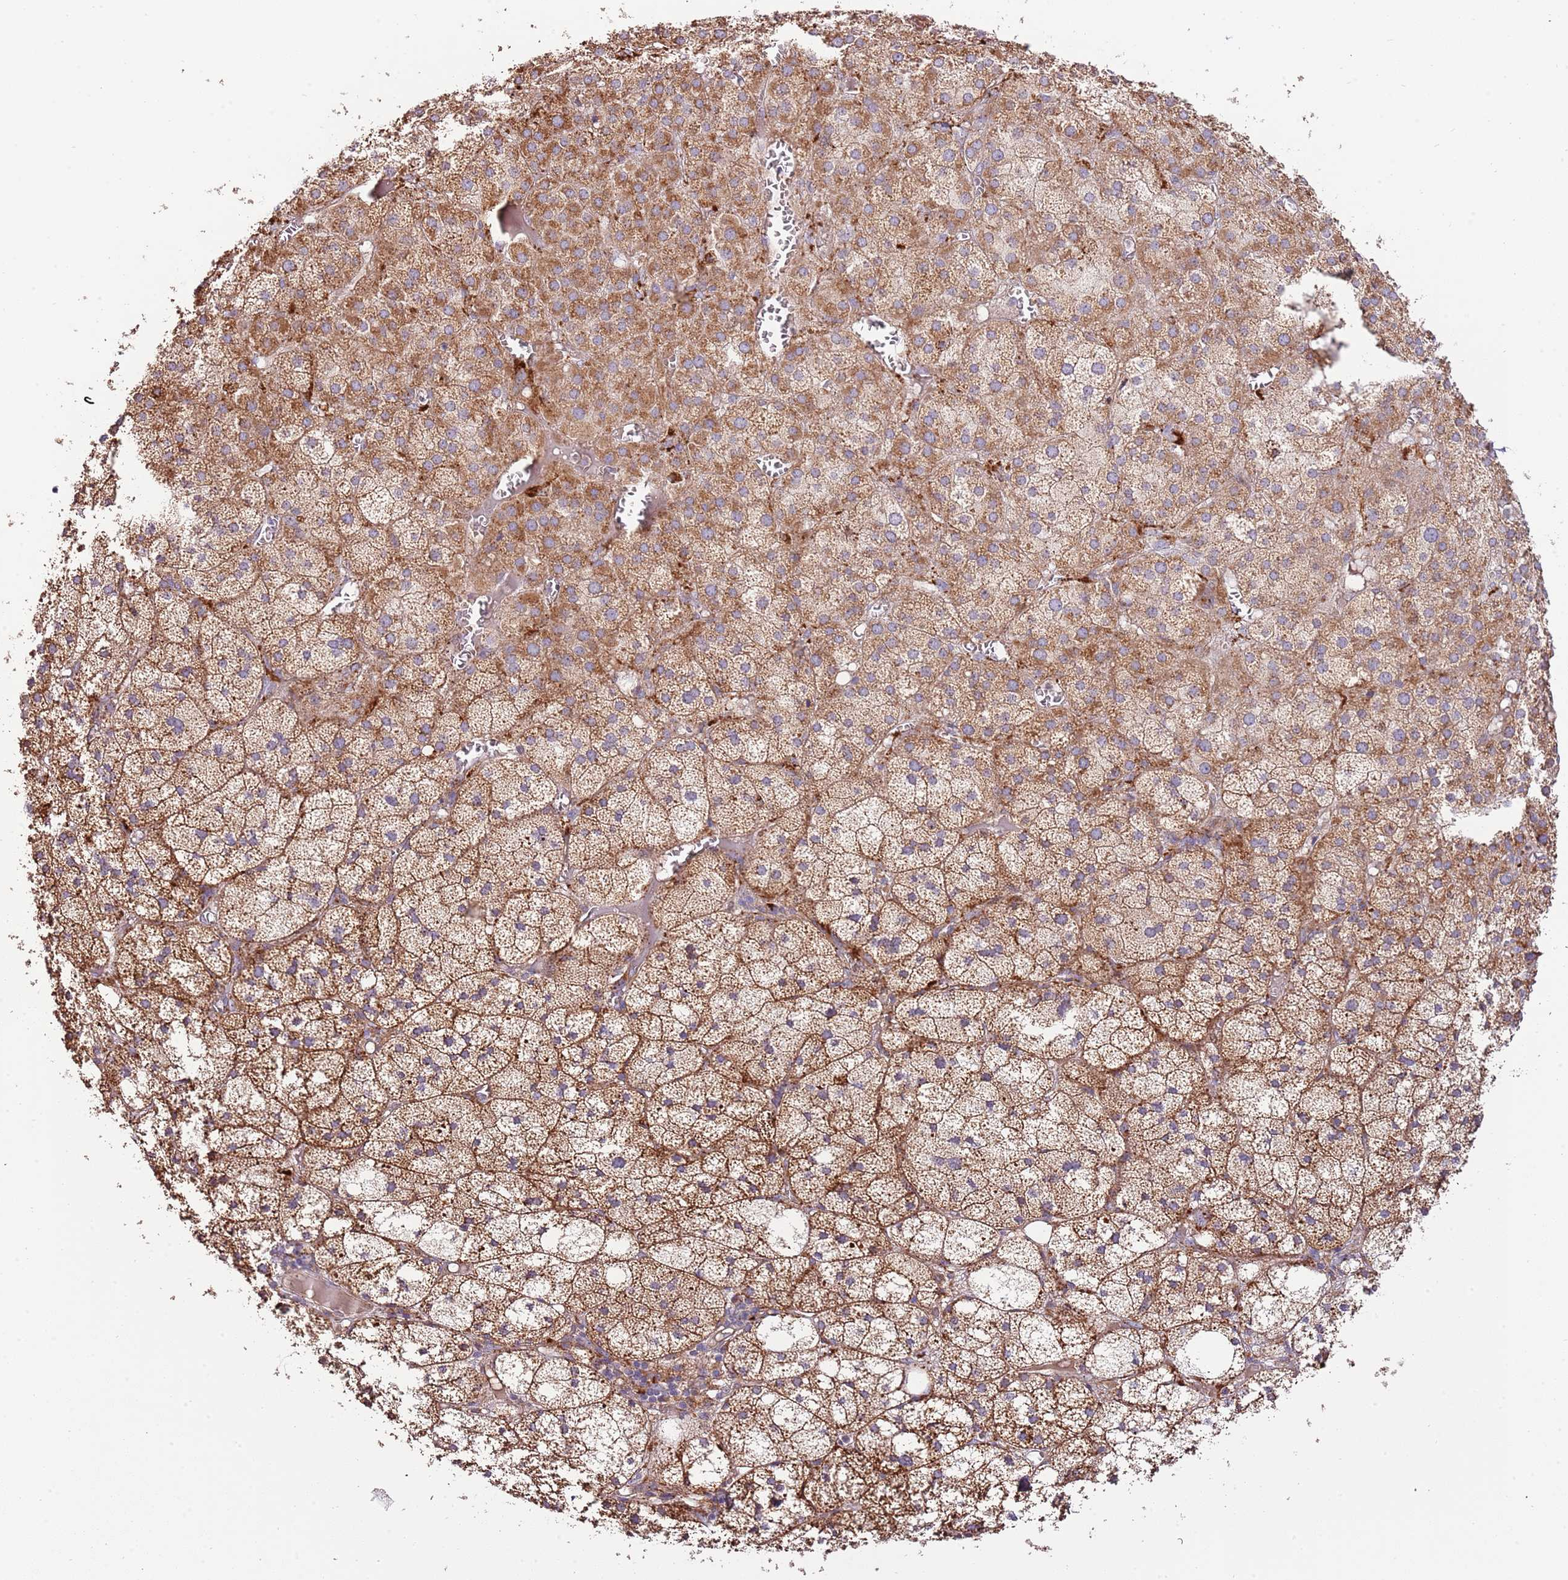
{"staining": {"intensity": "moderate", "quantity": ">75%", "location": "cytoplasmic/membranous"}, "tissue": "adrenal gland", "cell_type": "Glandular cells", "image_type": "normal", "snomed": [{"axis": "morphology", "description": "Normal tissue, NOS"}, {"axis": "topography", "description": "Adrenal gland"}], "caption": "Benign adrenal gland shows moderate cytoplasmic/membranous staining in approximately >75% of glandular cells.", "gene": "DOCK6", "patient": {"sex": "female", "age": 61}}